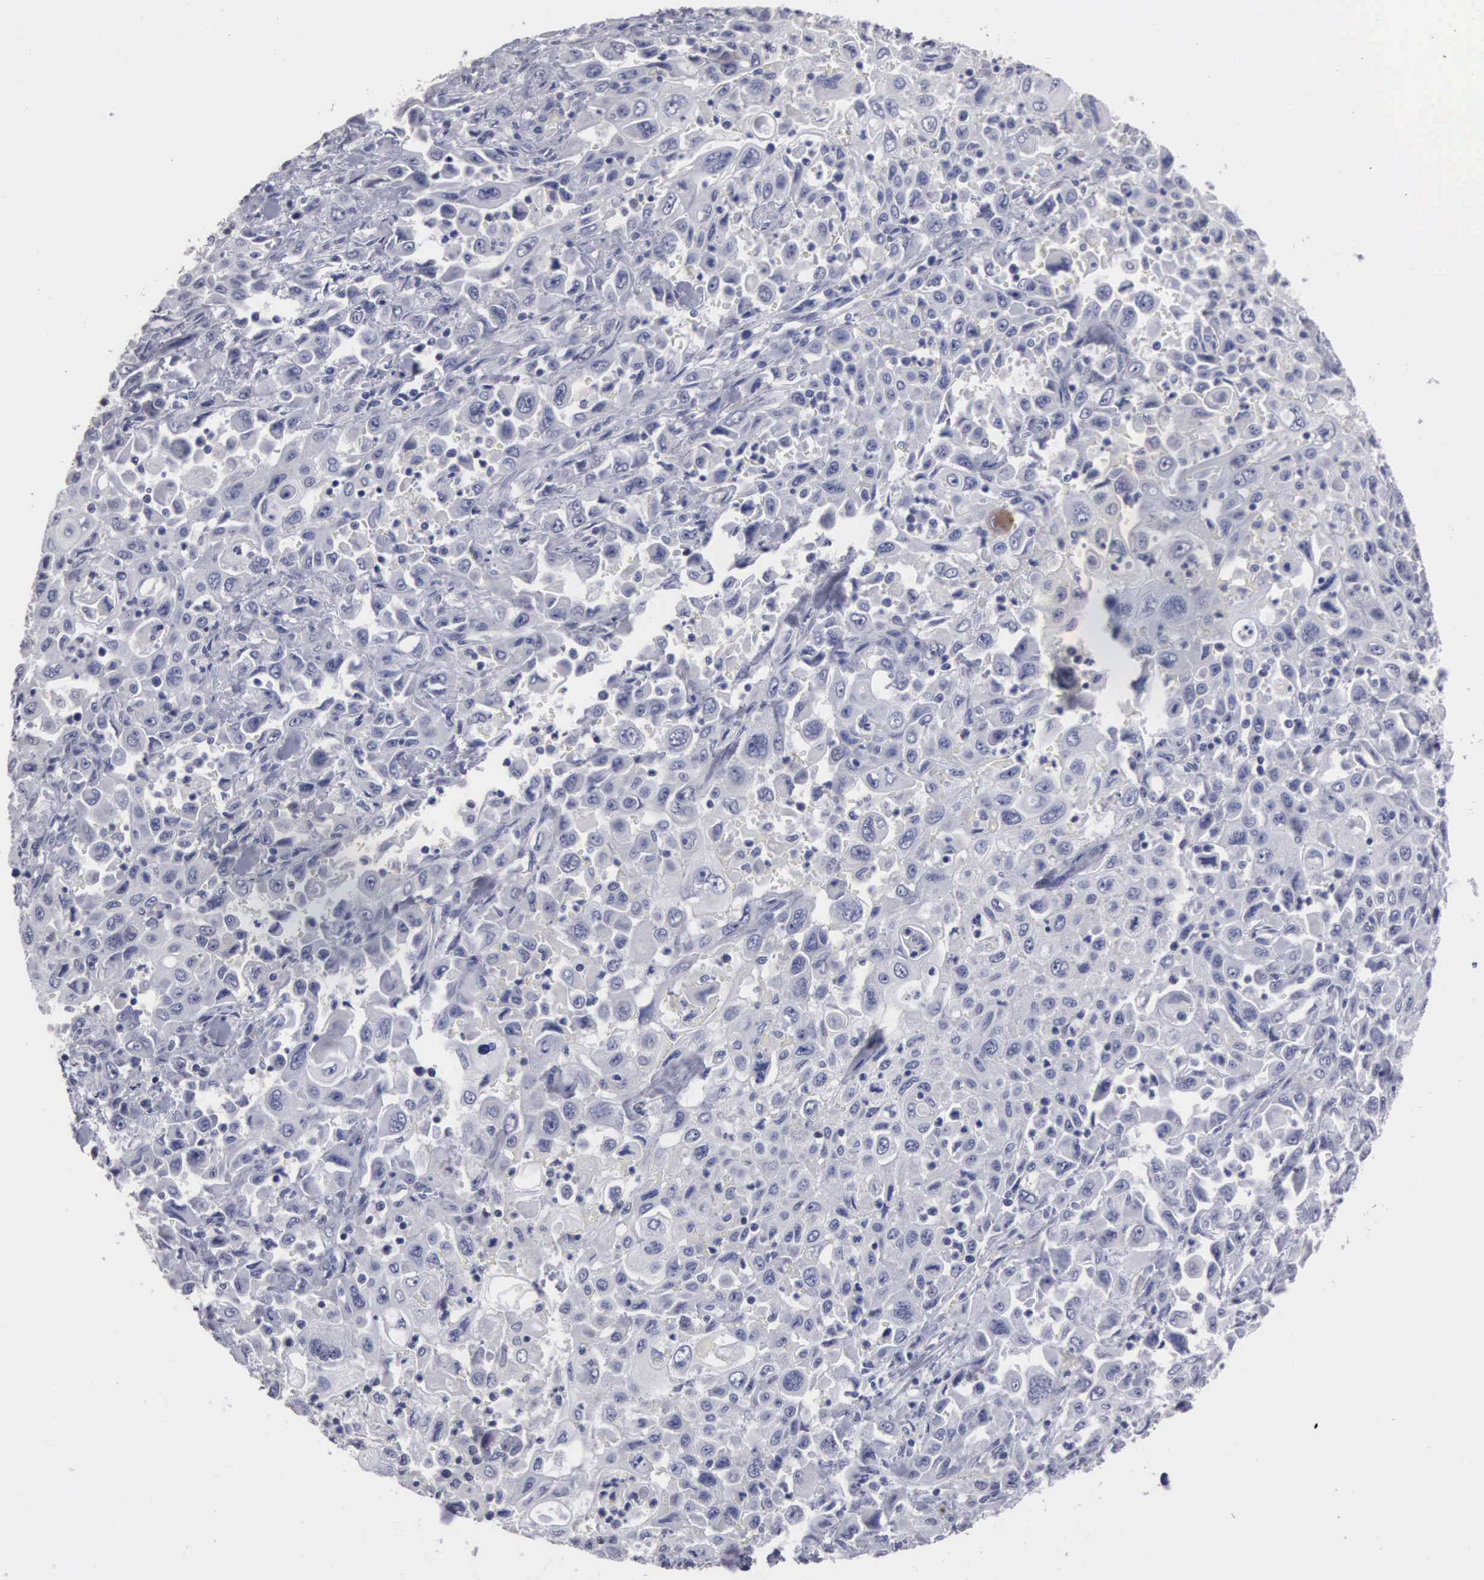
{"staining": {"intensity": "weak", "quantity": "<25%", "location": "cytoplasmic/membranous"}, "tissue": "pancreatic cancer", "cell_type": "Tumor cells", "image_type": "cancer", "snomed": [{"axis": "morphology", "description": "Adenocarcinoma, NOS"}, {"axis": "topography", "description": "Pancreas"}], "caption": "Immunohistochemistry of pancreatic cancer exhibits no positivity in tumor cells.", "gene": "UPB1", "patient": {"sex": "male", "age": 70}}